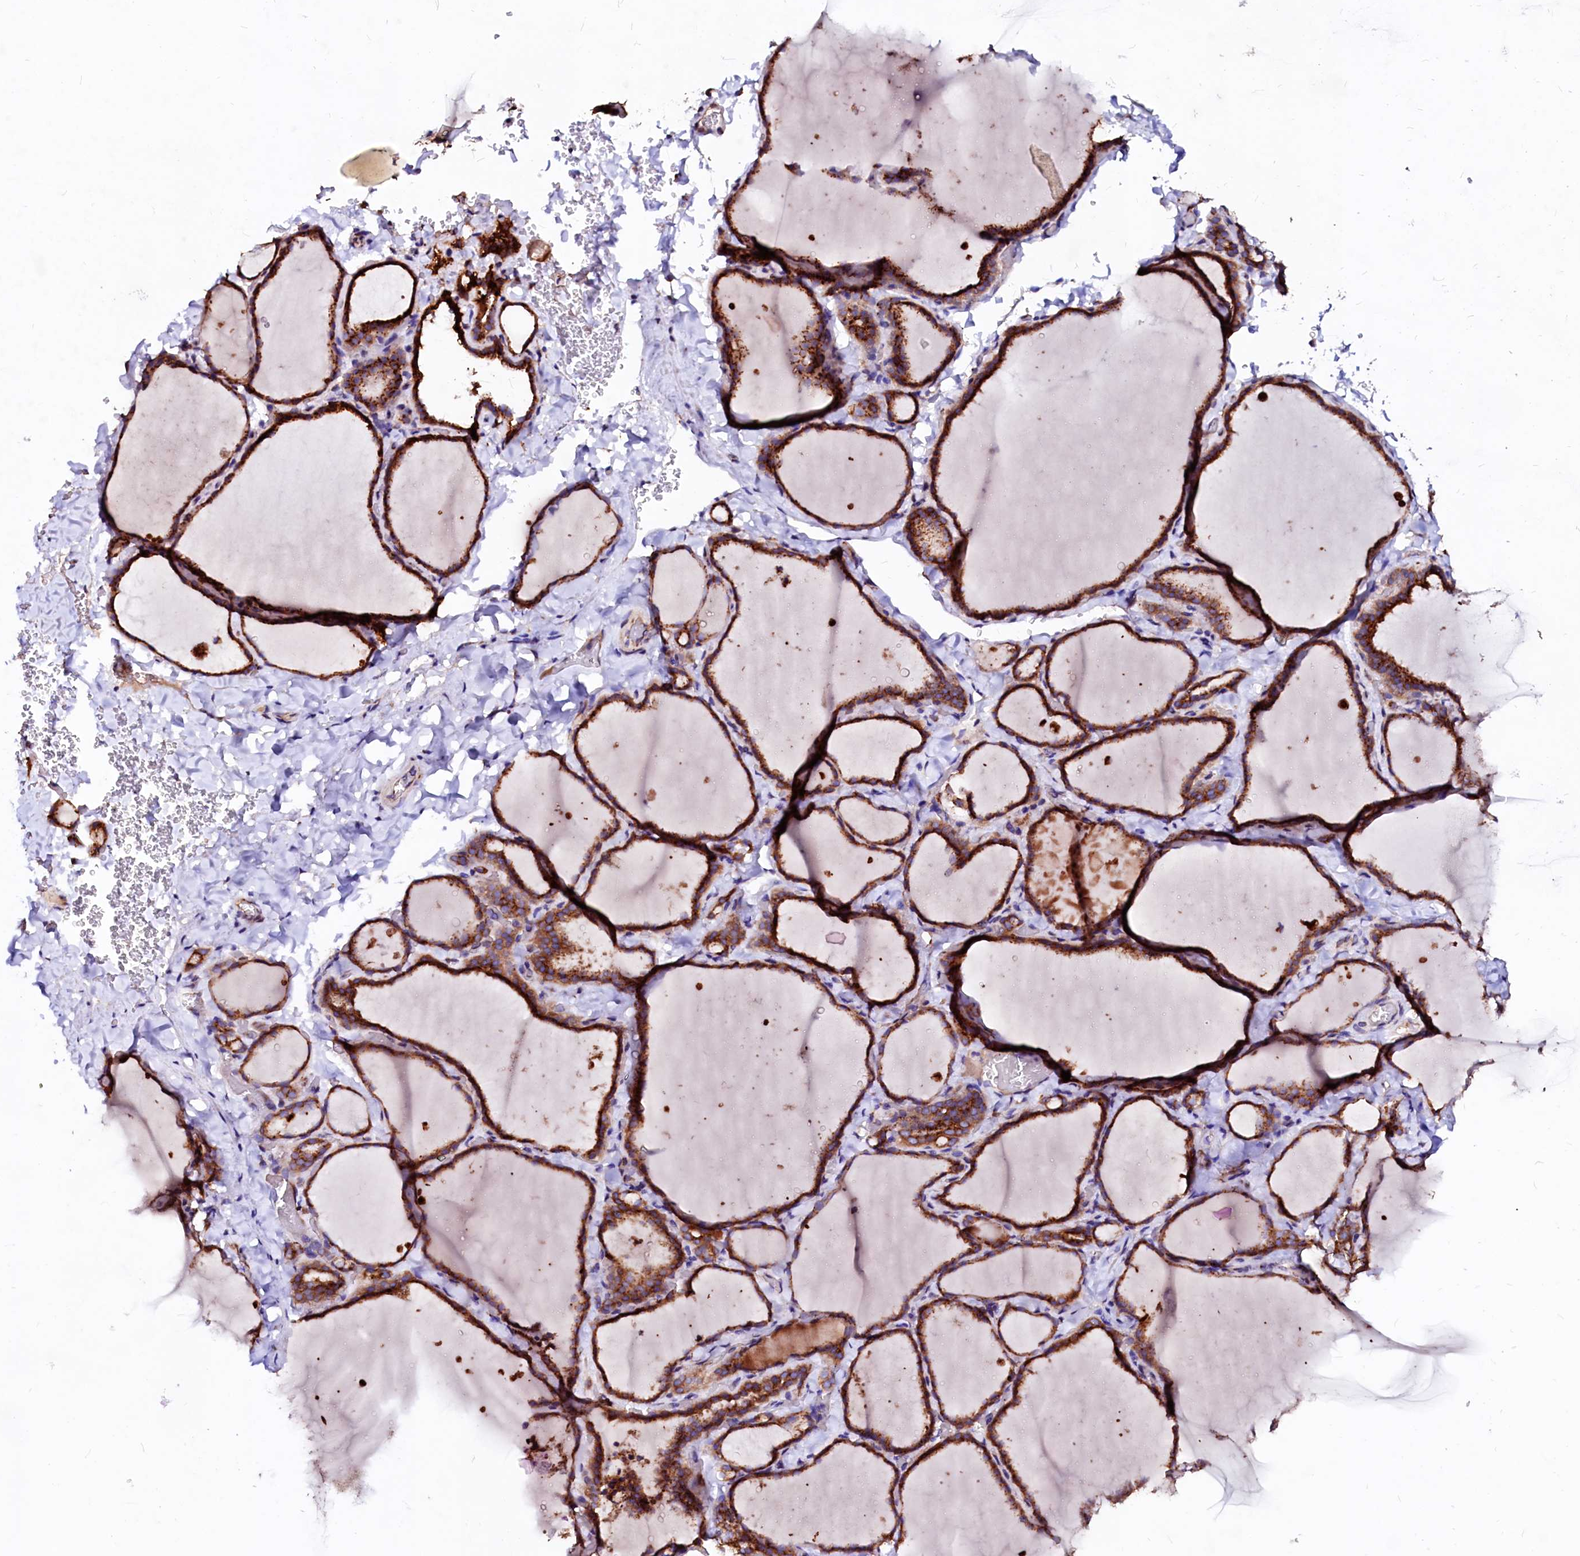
{"staining": {"intensity": "strong", "quantity": ">75%", "location": "cytoplasmic/membranous"}, "tissue": "thyroid gland", "cell_type": "Glandular cells", "image_type": "normal", "snomed": [{"axis": "morphology", "description": "Normal tissue, NOS"}, {"axis": "topography", "description": "Thyroid gland"}], "caption": "Normal thyroid gland demonstrates strong cytoplasmic/membranous staining in about >75% of glandular cells.", "gene": "LMAN1", "patient": {"sex": "female", "age": 22}}